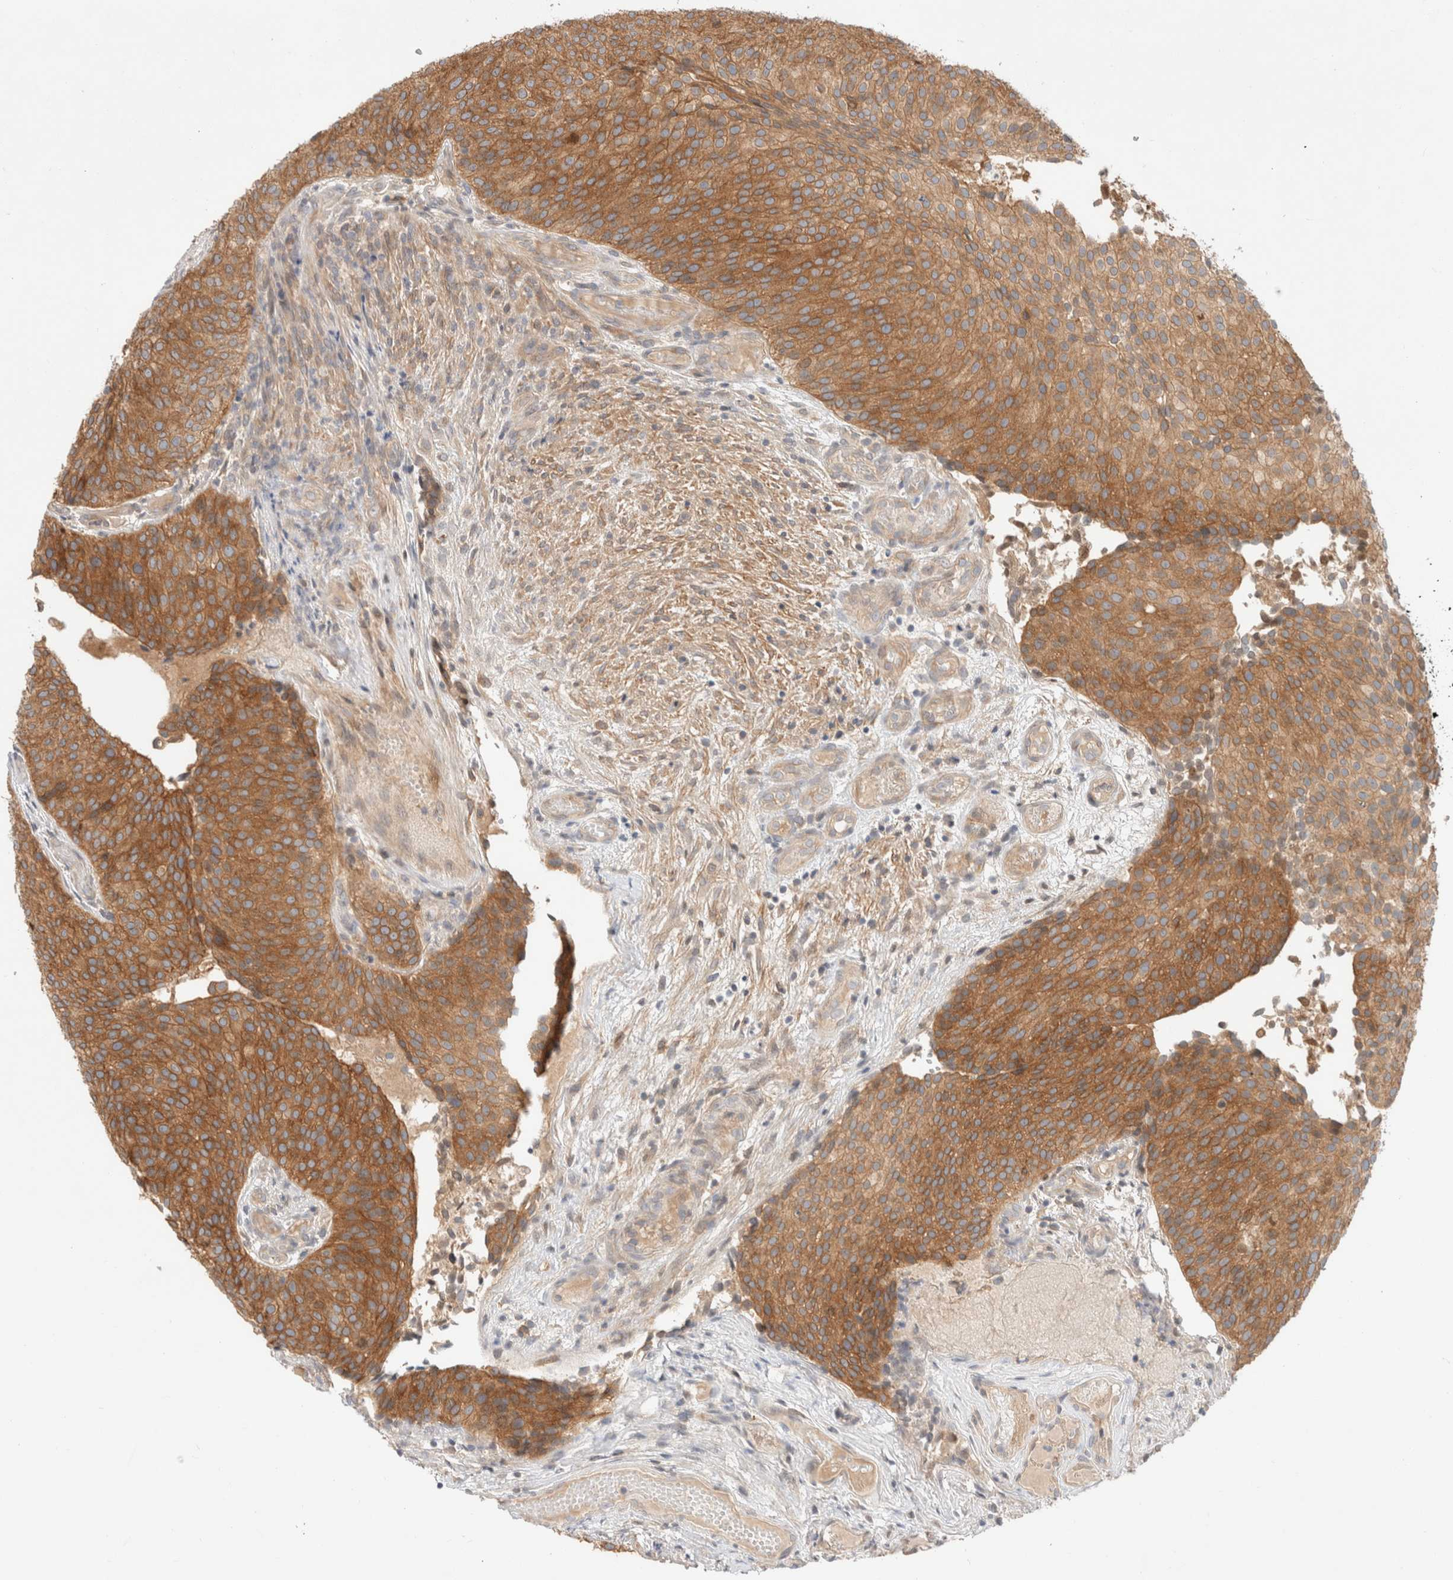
{"staining": {"intensity": "moderate", "quantity": ">75%", "location": "cytoplasmic/membranous"}, "tissue": "urothelial cancer", "cell_type": "Tumor cells", "image_type": "cancer", "snomed": [{"axis": "morphology", "description": "Urothelial carcinoma, Low grade"}, {"axis": "topography", "description": "Urinary bladder"}], "caption": "Moderate cytoplasmic/membranous expression is seen in approximately >75% of tumor cells in urothelial cancer.", "gene": "MARK3", "patient": {"sex": "male", "age": 86}}